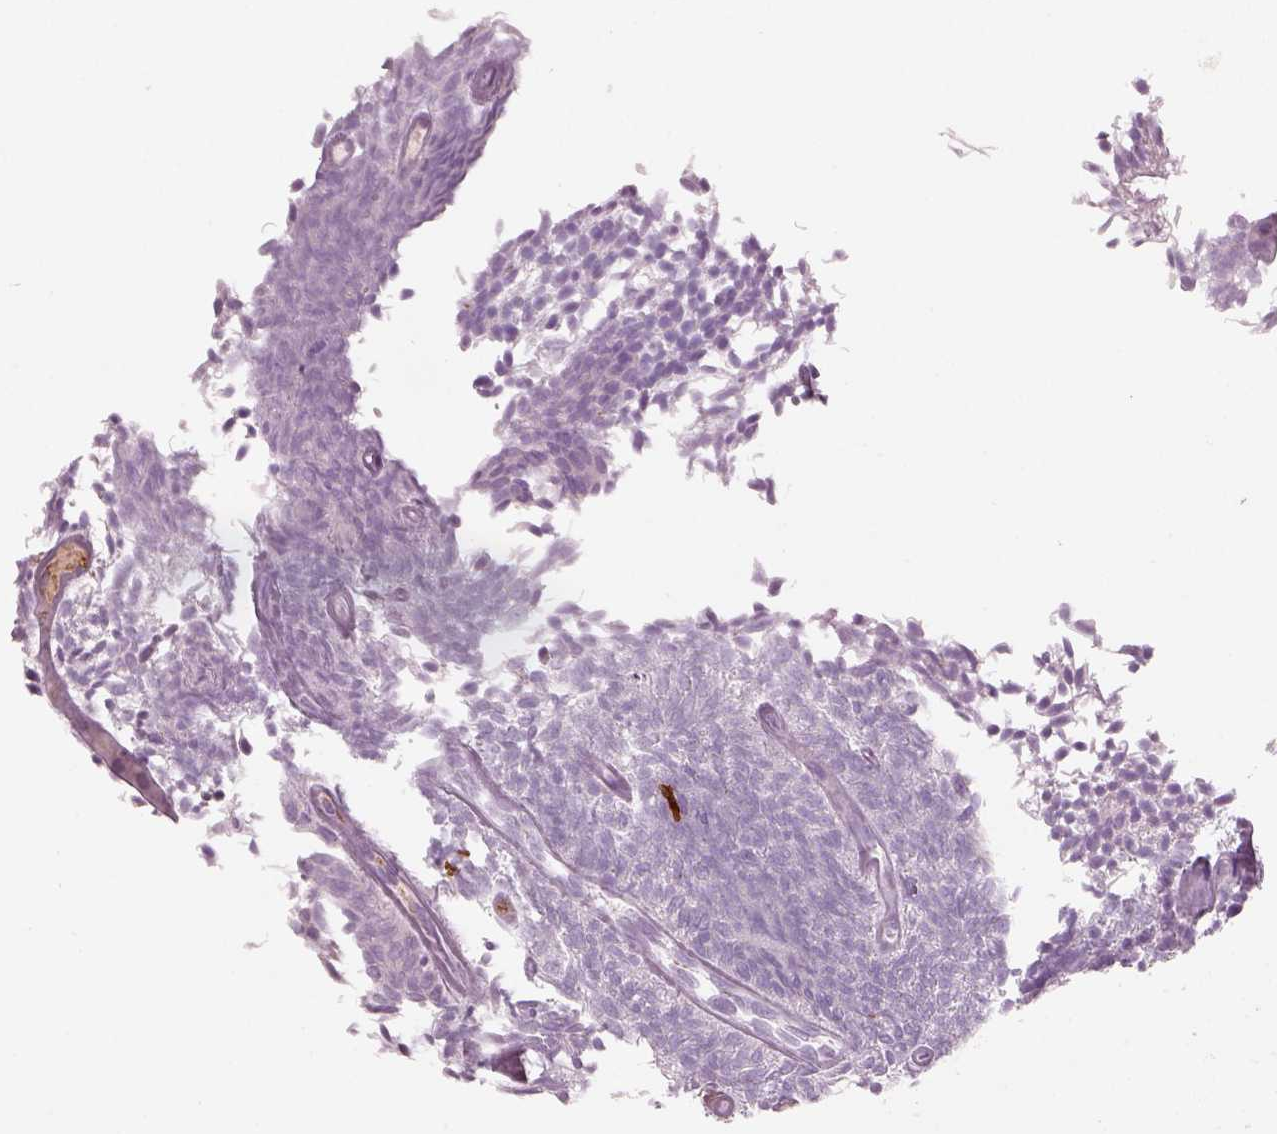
{"staining": {"intensity": "negative", "quantity": "none", "location": "none"}, "tissue": "urothelial cancer", "cell_type": "Tumor cells", "image_type": "cancer", "snomed": [{"axis": "morphology", "description": "Urothelial carcinoma, Low grade"}, {"axis": "topography", "description": "Urinary bladder"}], "caption": "Protein analysis of urothelial cancer exhibits no significant expression in tumor cells.", "gene": "PABPC1L2B", "patient": {"sex": "male", "age": 77}}